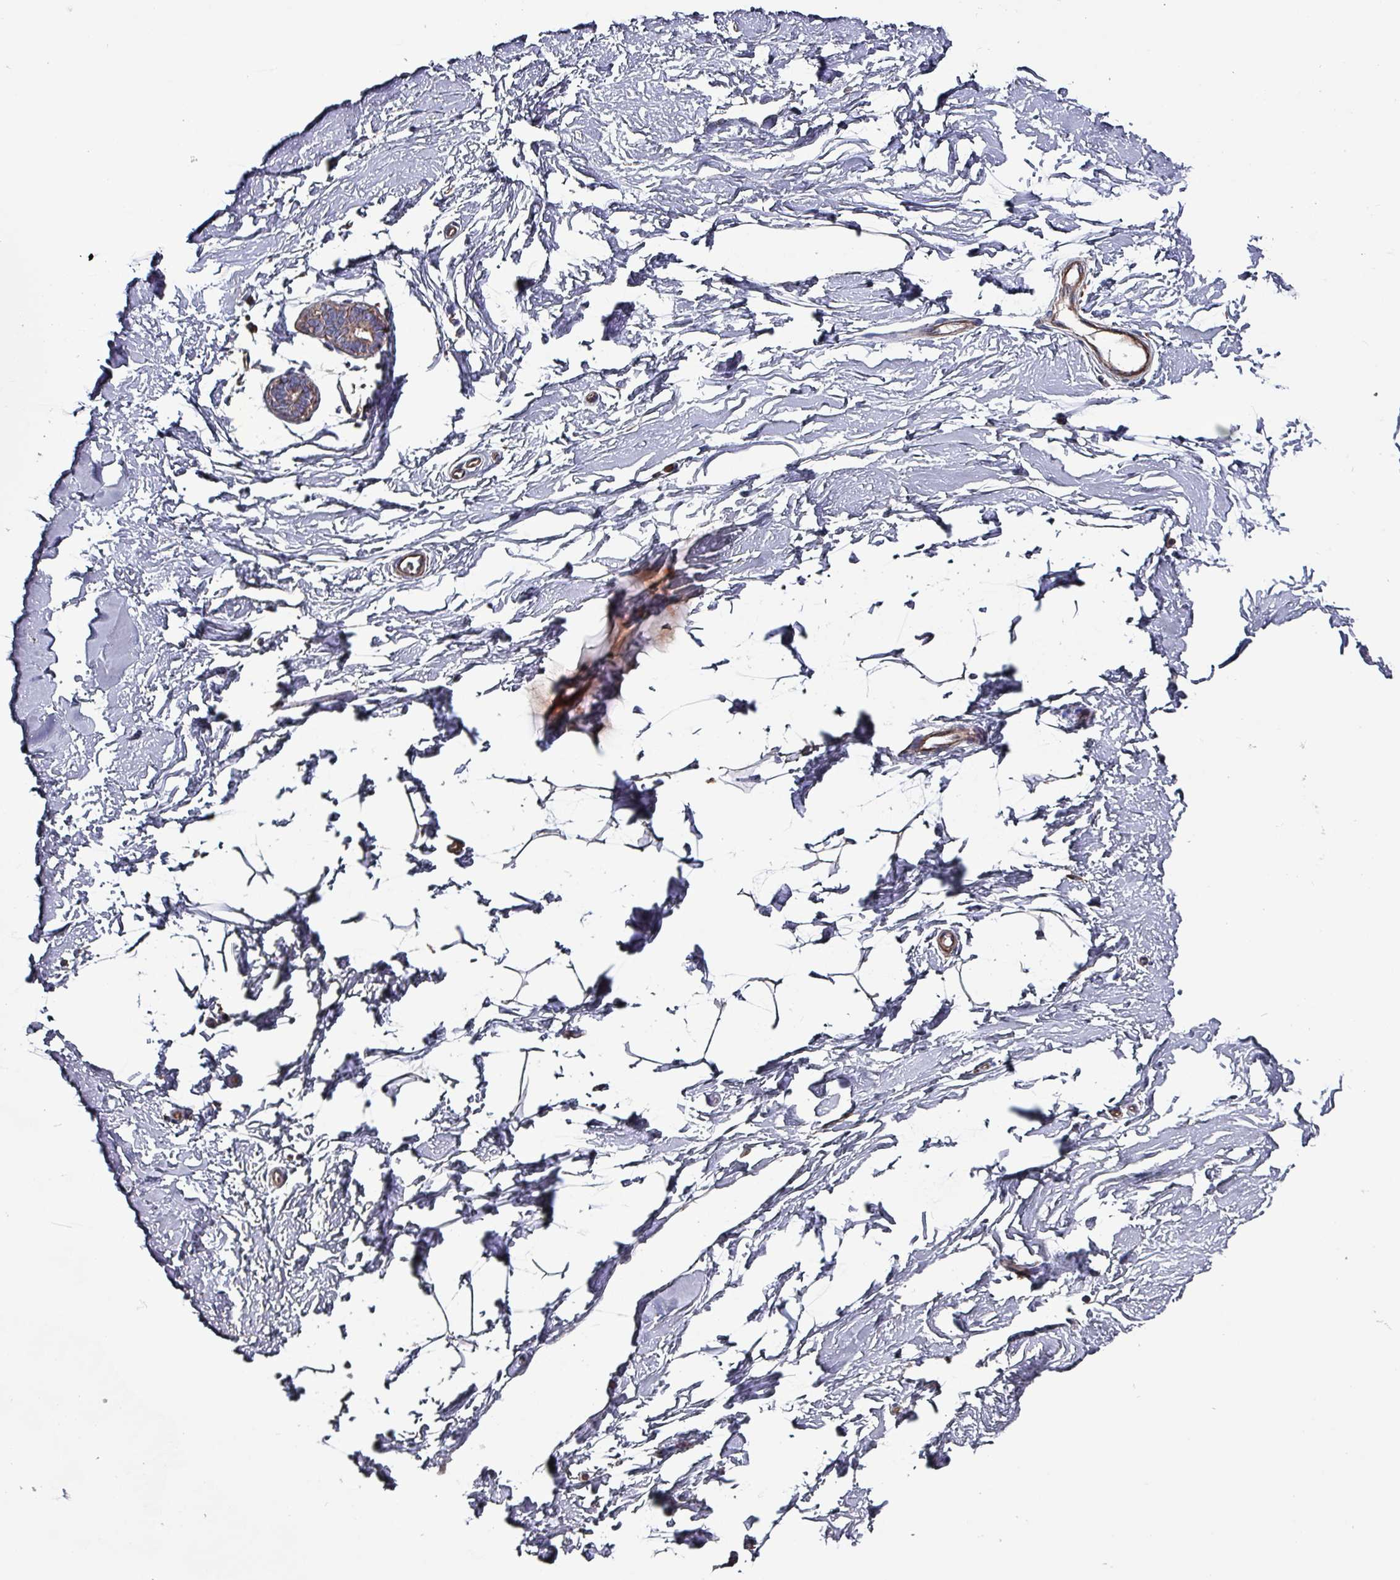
{"staining": {"intensity": "negative", "quantity": "none", "location": "none"}, "tissue": "breast", "cell_type": "Adipocytes", "image_type": "normal", "snomed": [{"axis": "morphology", "description": "Normal tissue, NOS"}, {"axis": "topography", "description": "Breast"}], "caption": "Human breast stained for a protein using immunohistochemistry demonstrates no staining in adipocytes.", "gene": "ANO10", "patient": {"sex": "female", "age": 23}}